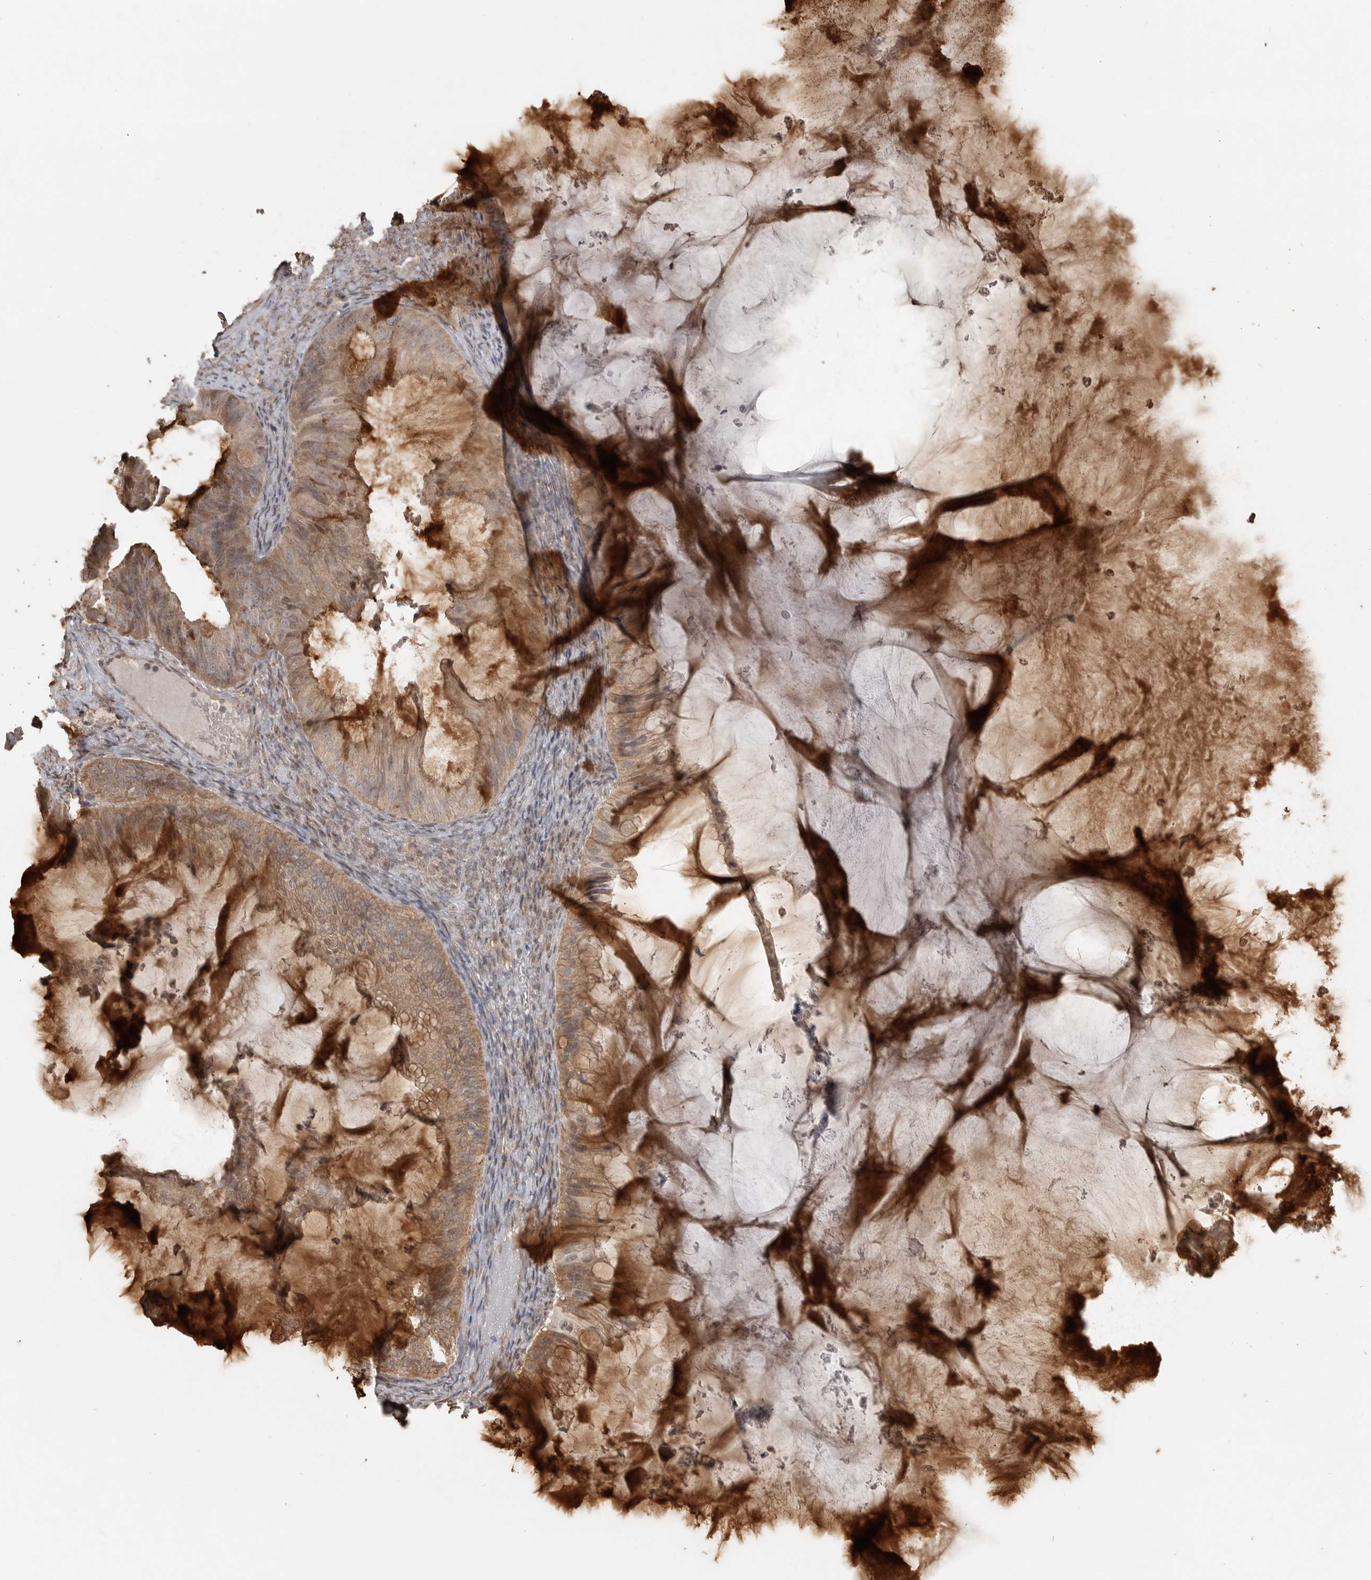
{"staining": {"intensity": "weak", "quantity": ">75%", "location": "cytoplasmic/membranous"}, "tissue": "ovarian cancer", "cell_type": "Tumor cells", "image_type": "cancer", "snomed": [{"axis": "morphology", "description": "Cystadenocarcinoma, mucinous, NOS"}, {"axis": "topography", "description": "Ovary"}], "caption": "High-power microscopy captured an immunohistochemistry (IHC) photomicrograph of ovarian cancer, revealing weak cytoplasmic/membranous staining in about >75% of tumor cells.", "gene": "LLGL1", "patient": {"sex": "female", "age": 61}}